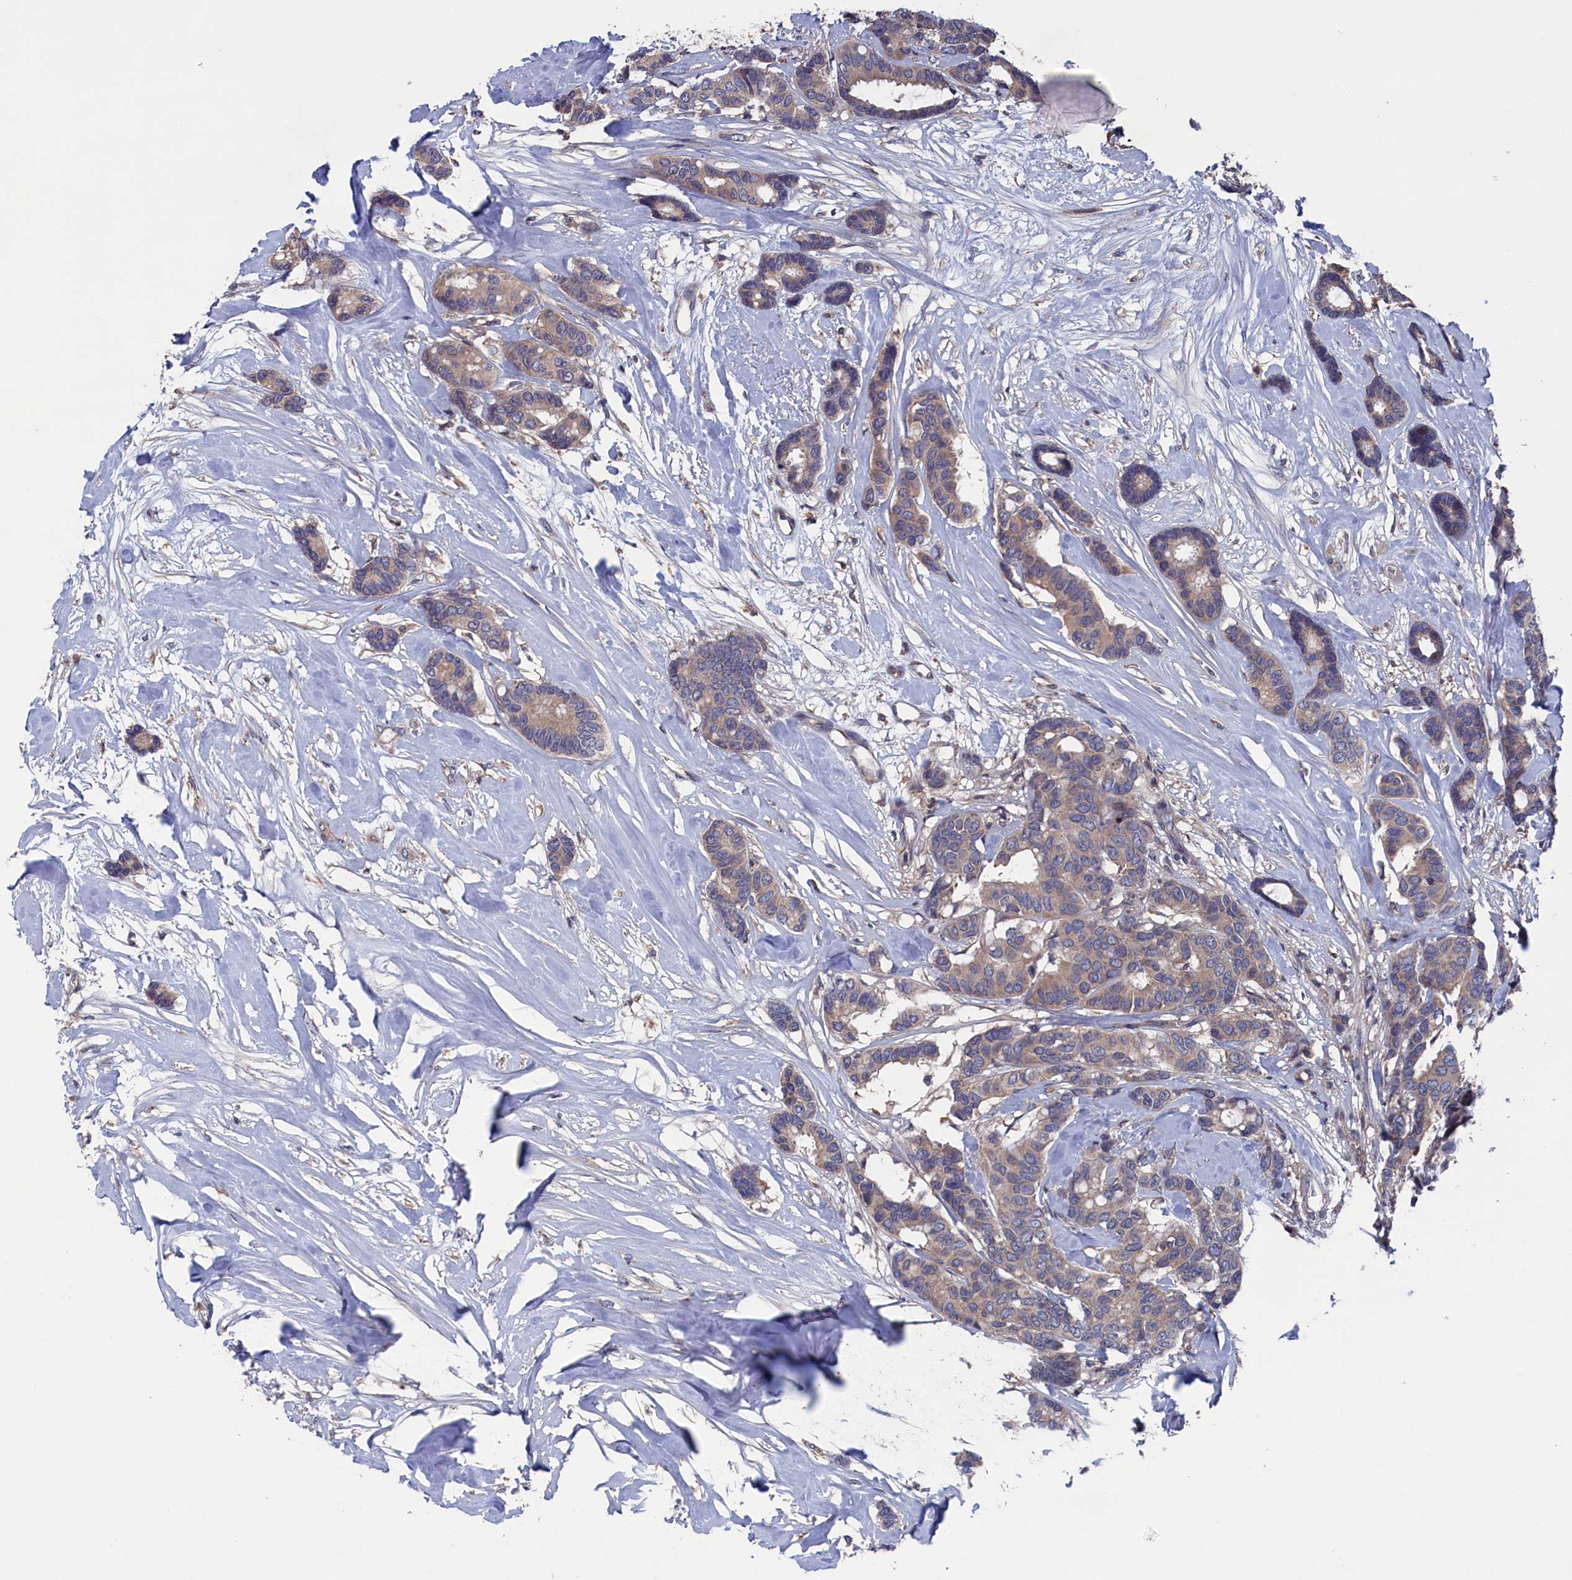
{"staining": {"intensity": "weak", "quantity": ">75%", "location": "cytoplasmic/membranous"}, "tissue": "breast cancer", "cell_type": "Tumor cells", "image_type": "cancer", "snomed": [{"axis": "morphology", "description": "Duct carcinoma"}, {"axis": "topography", "description": "Breast"}], "caption": "Human breast cancer (infiltrating ductal carcinoma) stained for a protein (brown) exhibits weak cytoplasmic/membranous positive expression in about >75% of tumor cells.", "gene": "SPATA13", "patient": {"sex": "female", "age": 87}}